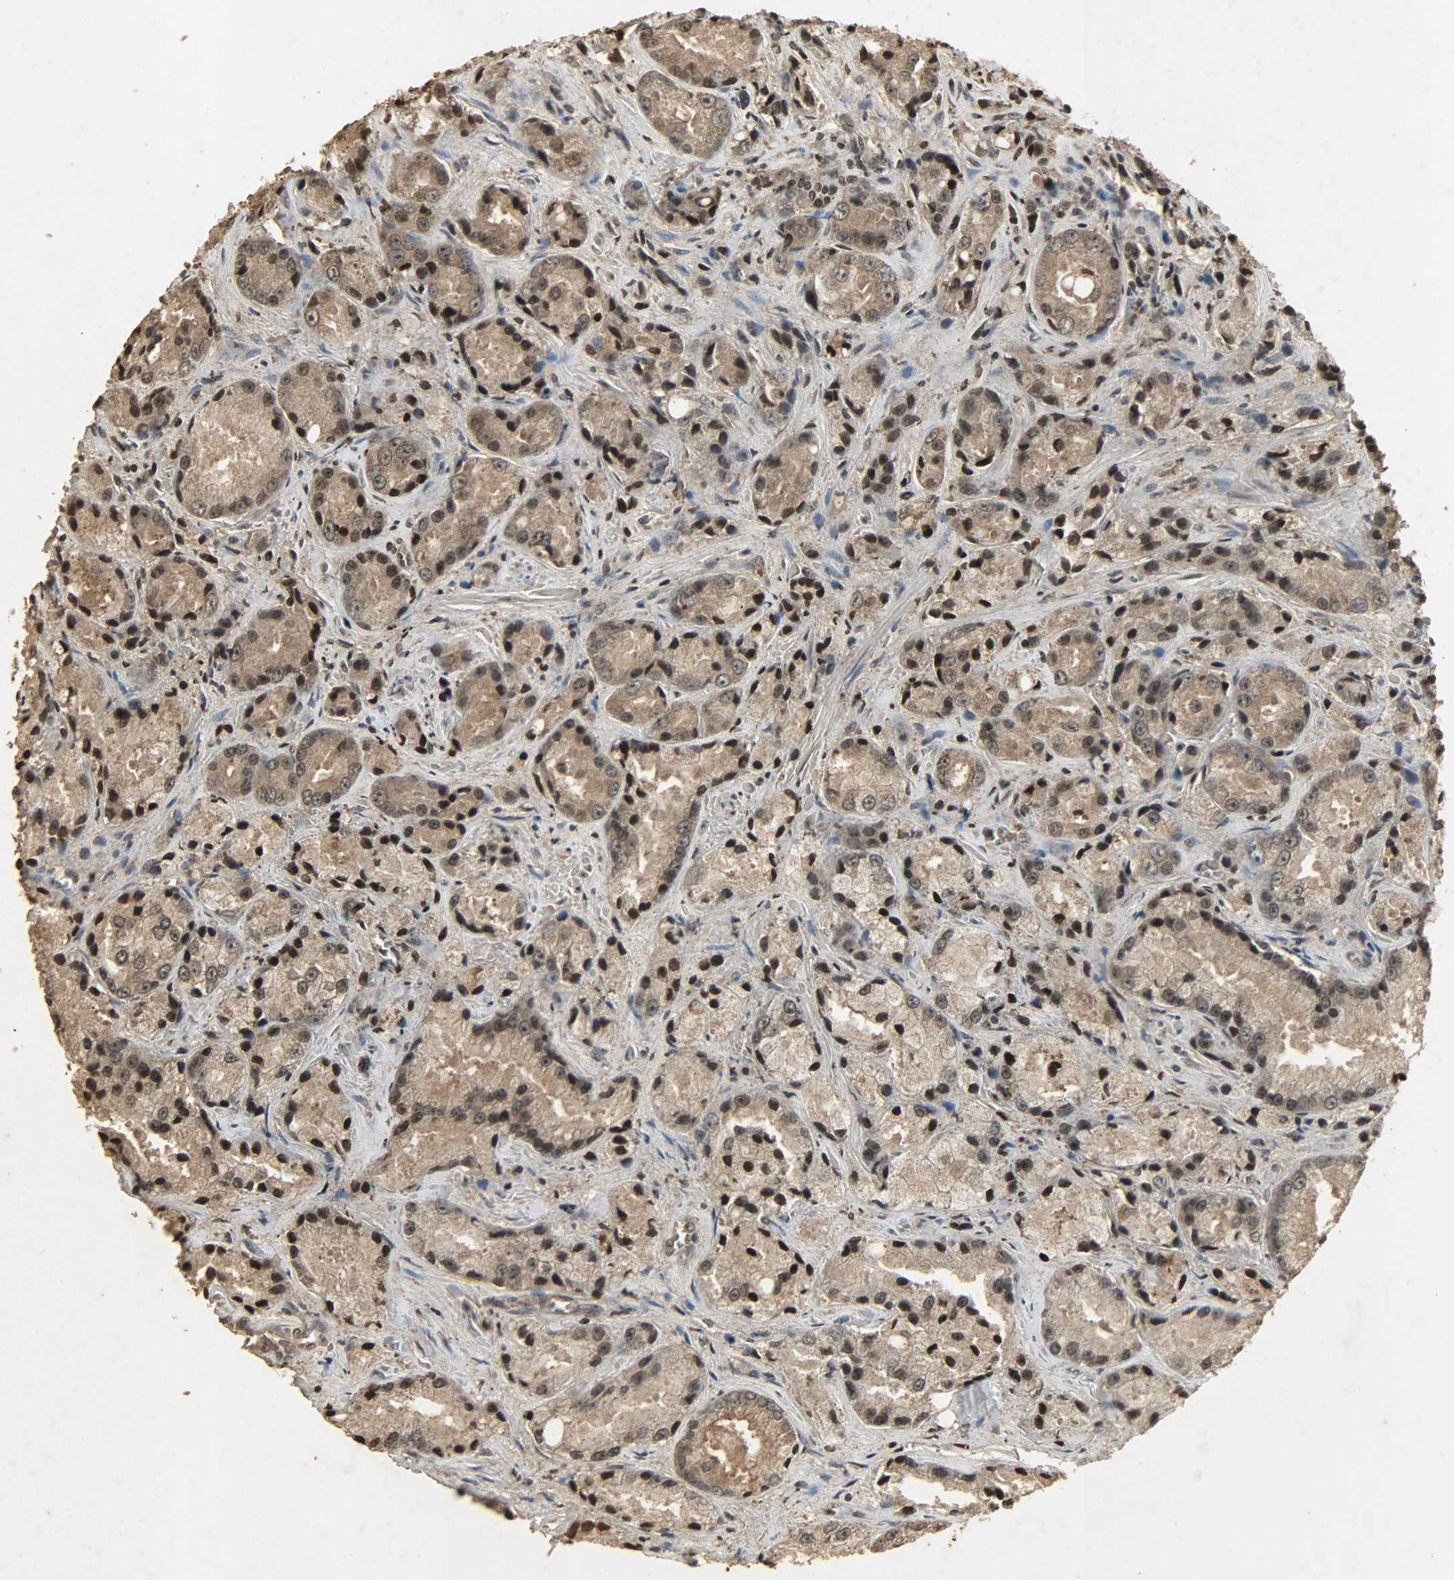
{"staining": {"intensity": "strong", "quantity": ">75%", "location": "cytoplasmic/membranous,nuclear"}, "tissue": "prostate cancer", "cell_type": "Tumor cells", "image_type": "cancer", "snomed": [{"axis": "morphology", "description": "Adenocarcinoma, Low grade"}, {"axis": "topography", "description": "Prostate"}], "caption": "IHC micrograph of human prostate adenocarcinoma (low-grade) stained for a protein (brown), which exhibits high levels of strong cytoplasmic/membranous and nuclear positivity in approximately >75% of tumor cells.", "gene": "PPP3R1", "patient": {"sex": "male", "age": 64}}